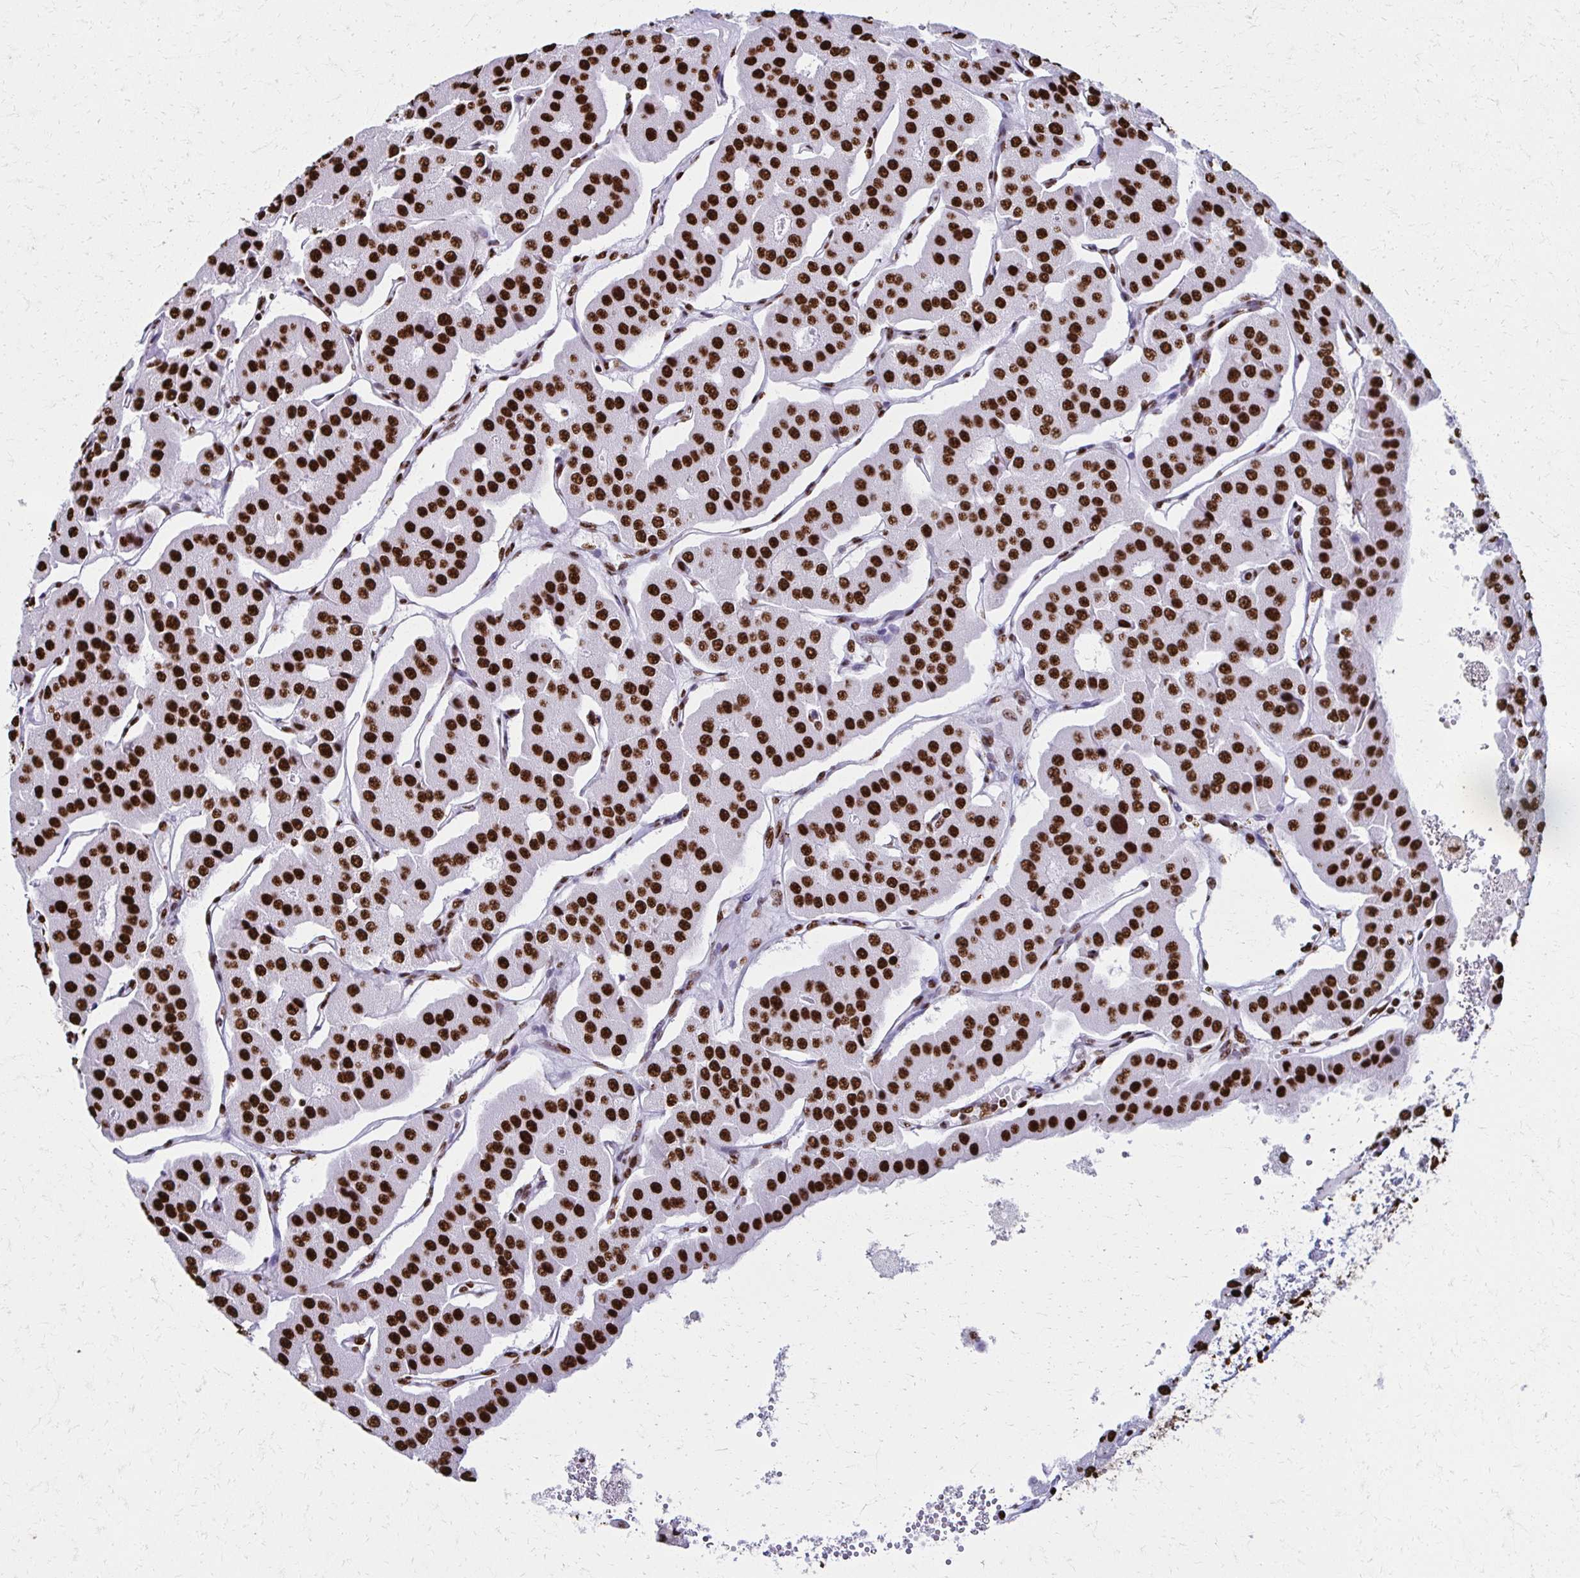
{"staining": {"intensity": "strong", "quantity": ">75%", "location": "nuclear"}, "tissue": "parathyroid gland", "cell_type": "Glandular cells", "image_type": "normal", "snomed": [{"axis": "morphology", "description": "Normal tissue, NOS"}, {"axis": "morphology", "description": "Adenoma, NOS"}, {"axis": "topography", "description": "Parathyroid gland"}], "caption": "Benign parathyroid gland demonstrates strong nuclear staining in approximately >75% of glandular cells, visualized by immunohistochemistry. (DAB = brown stain, brightfield microscopy at high magnification).", "gene": "NONO", "patient": {"sex": "female", "age": 86}}